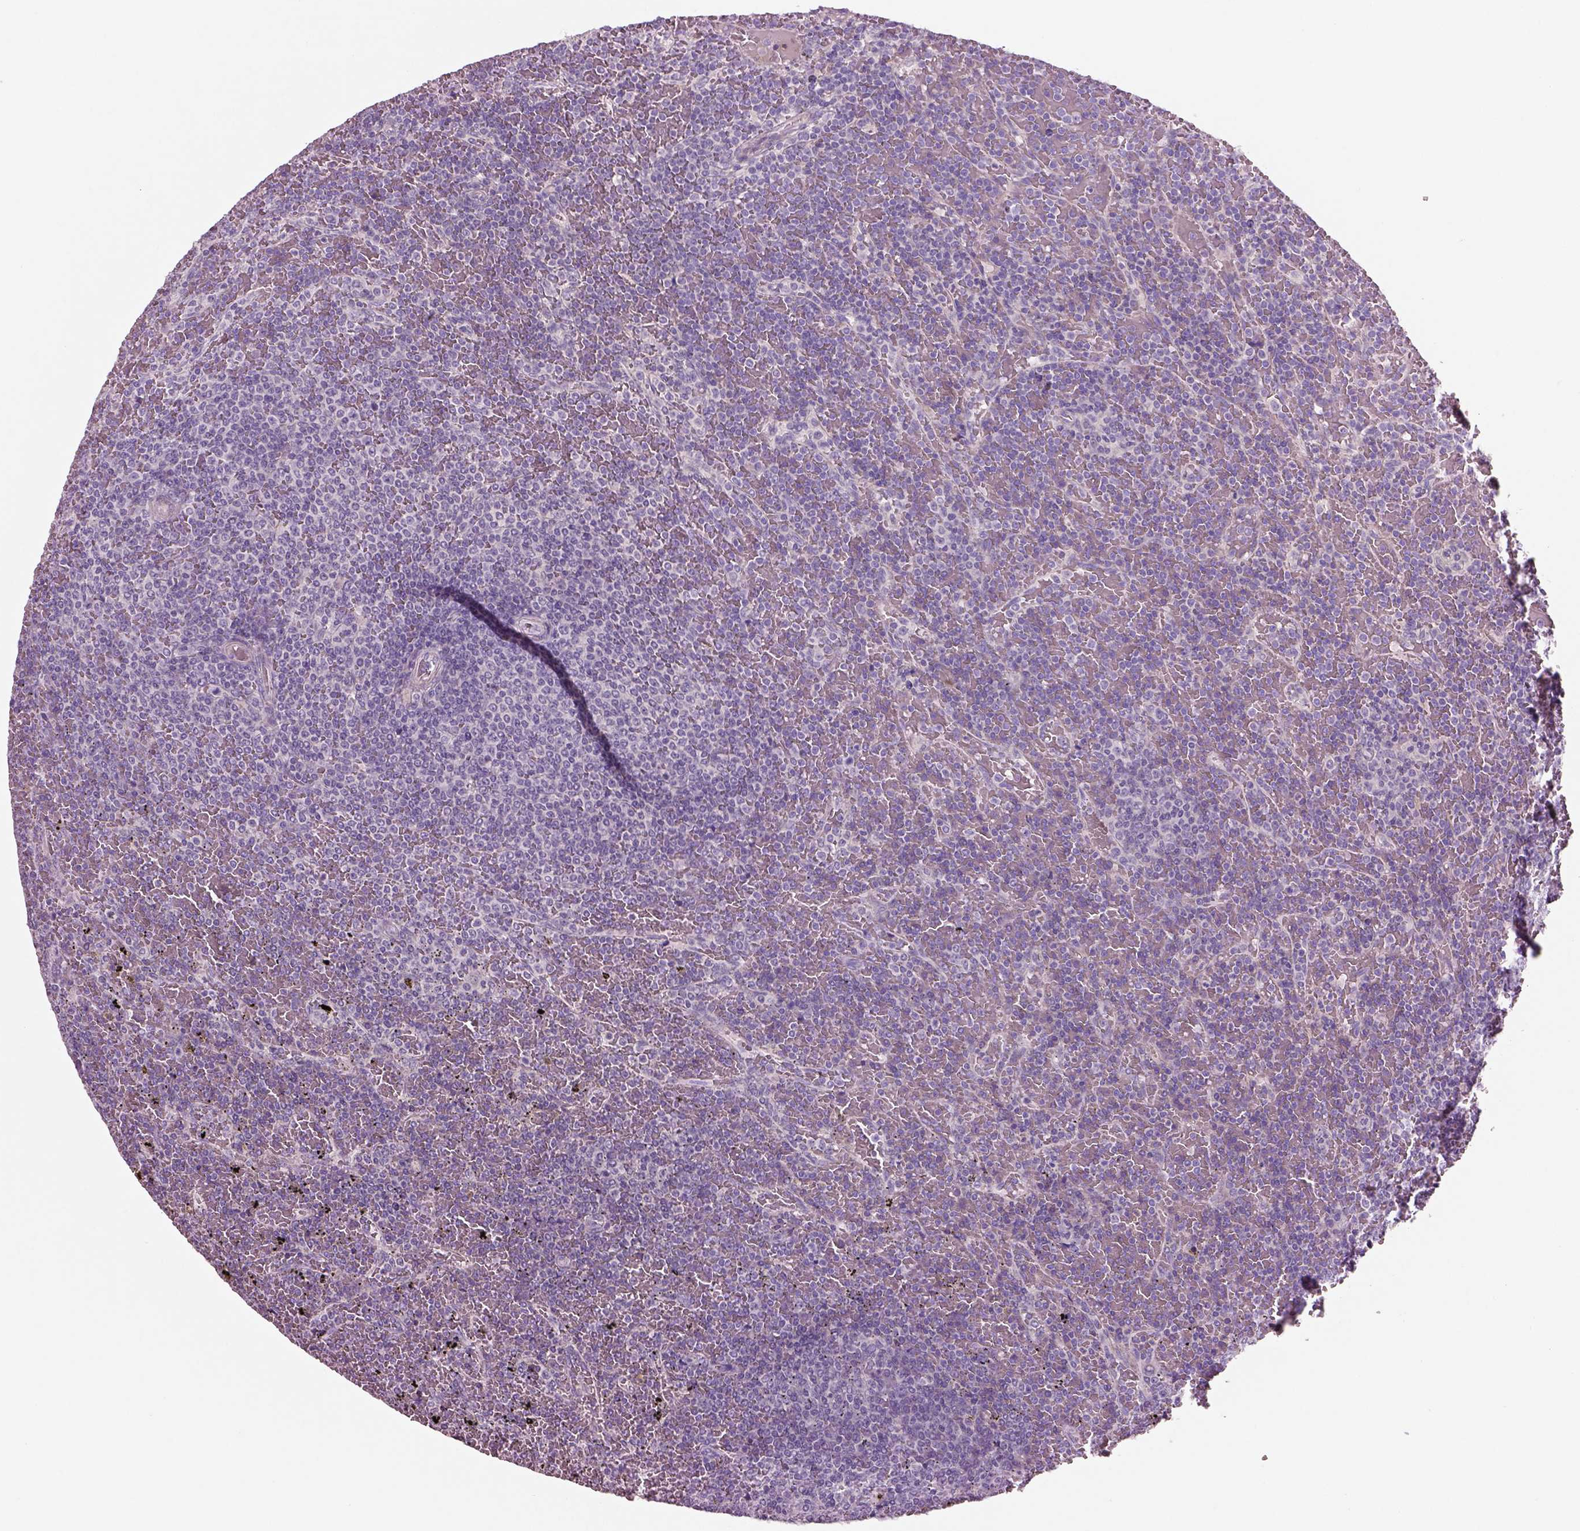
{"staining": {"intensity": "negative", "quantity": "none", "location": "none"}, "tissue": "lymphoma", "cell_type": "Tumor cells", "image_type": "cancer", "snomed": [{"axis": "morphology", "description": "Malignant lymphoma, non-Hodgkin's type, Low grade"}, {"axis": "topography", "description": "Spleen"}], "caption": "Human lymphoma stained for a protein using IHC reveals no expression in tumor cells.", "gene": "PLPP7", "patient": {"sex": "female", "age": 77}}